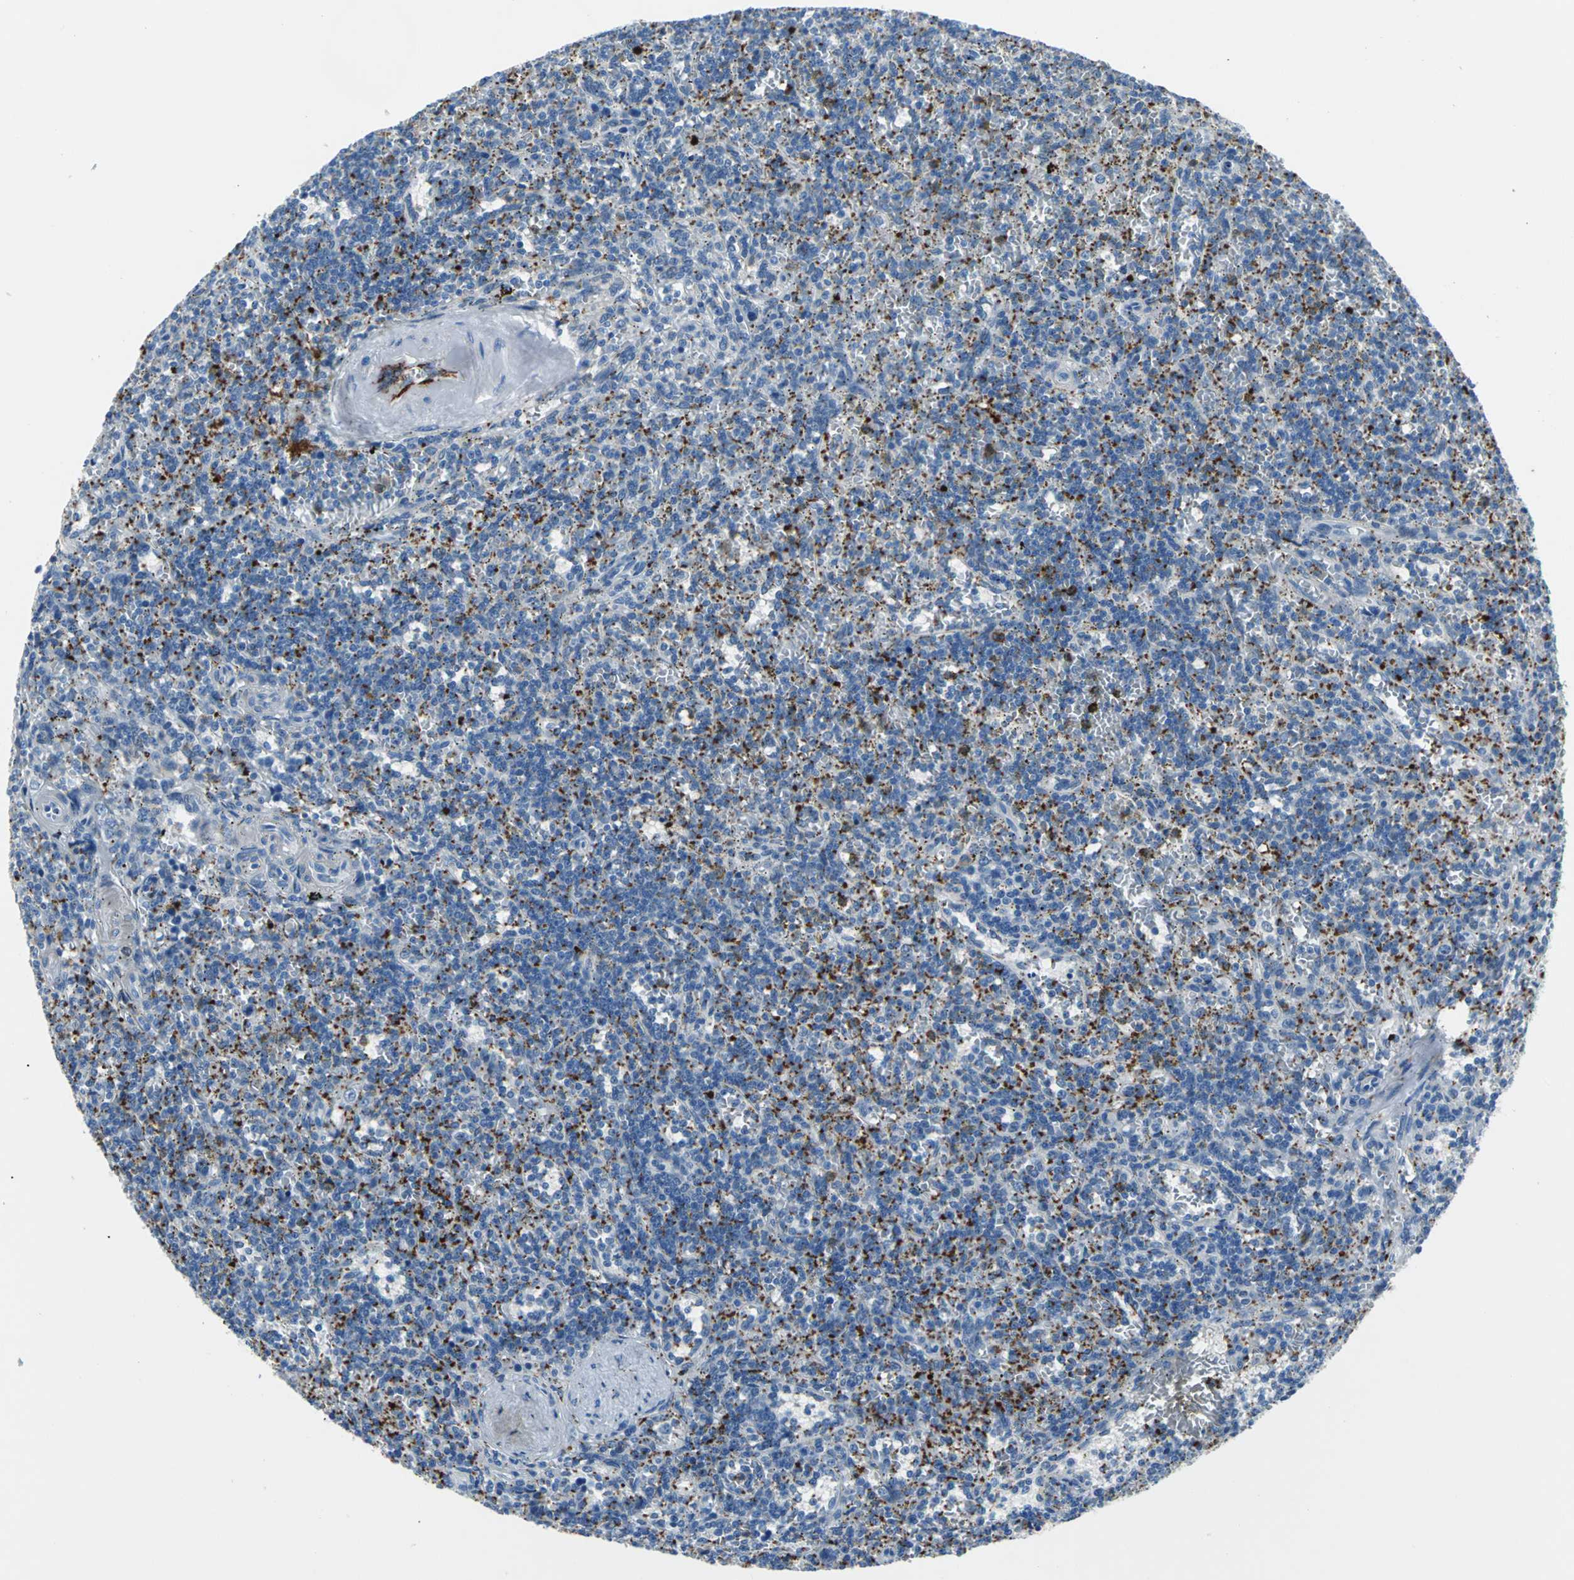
{"staining": {"intensity": "negative", "quantity": "none", "location": "none"}, "tissue": "lymphoma", "cell_type": "Tumor cells", "image_type": "cancer", "snomed": [{"axis": "morphology", "description": "Malignant lymphoma, non-Hodgkin's type, Low grade"}, {"axis": "topography", "description": "Spleen"}], "caption": "Histopathology image shows no protein staining in tumor cells of low-grade malignant lymphoma, non-Hodgkin's type tissue.", "gene": "SELP", "patient": {"sex": "male", "age": 73}}